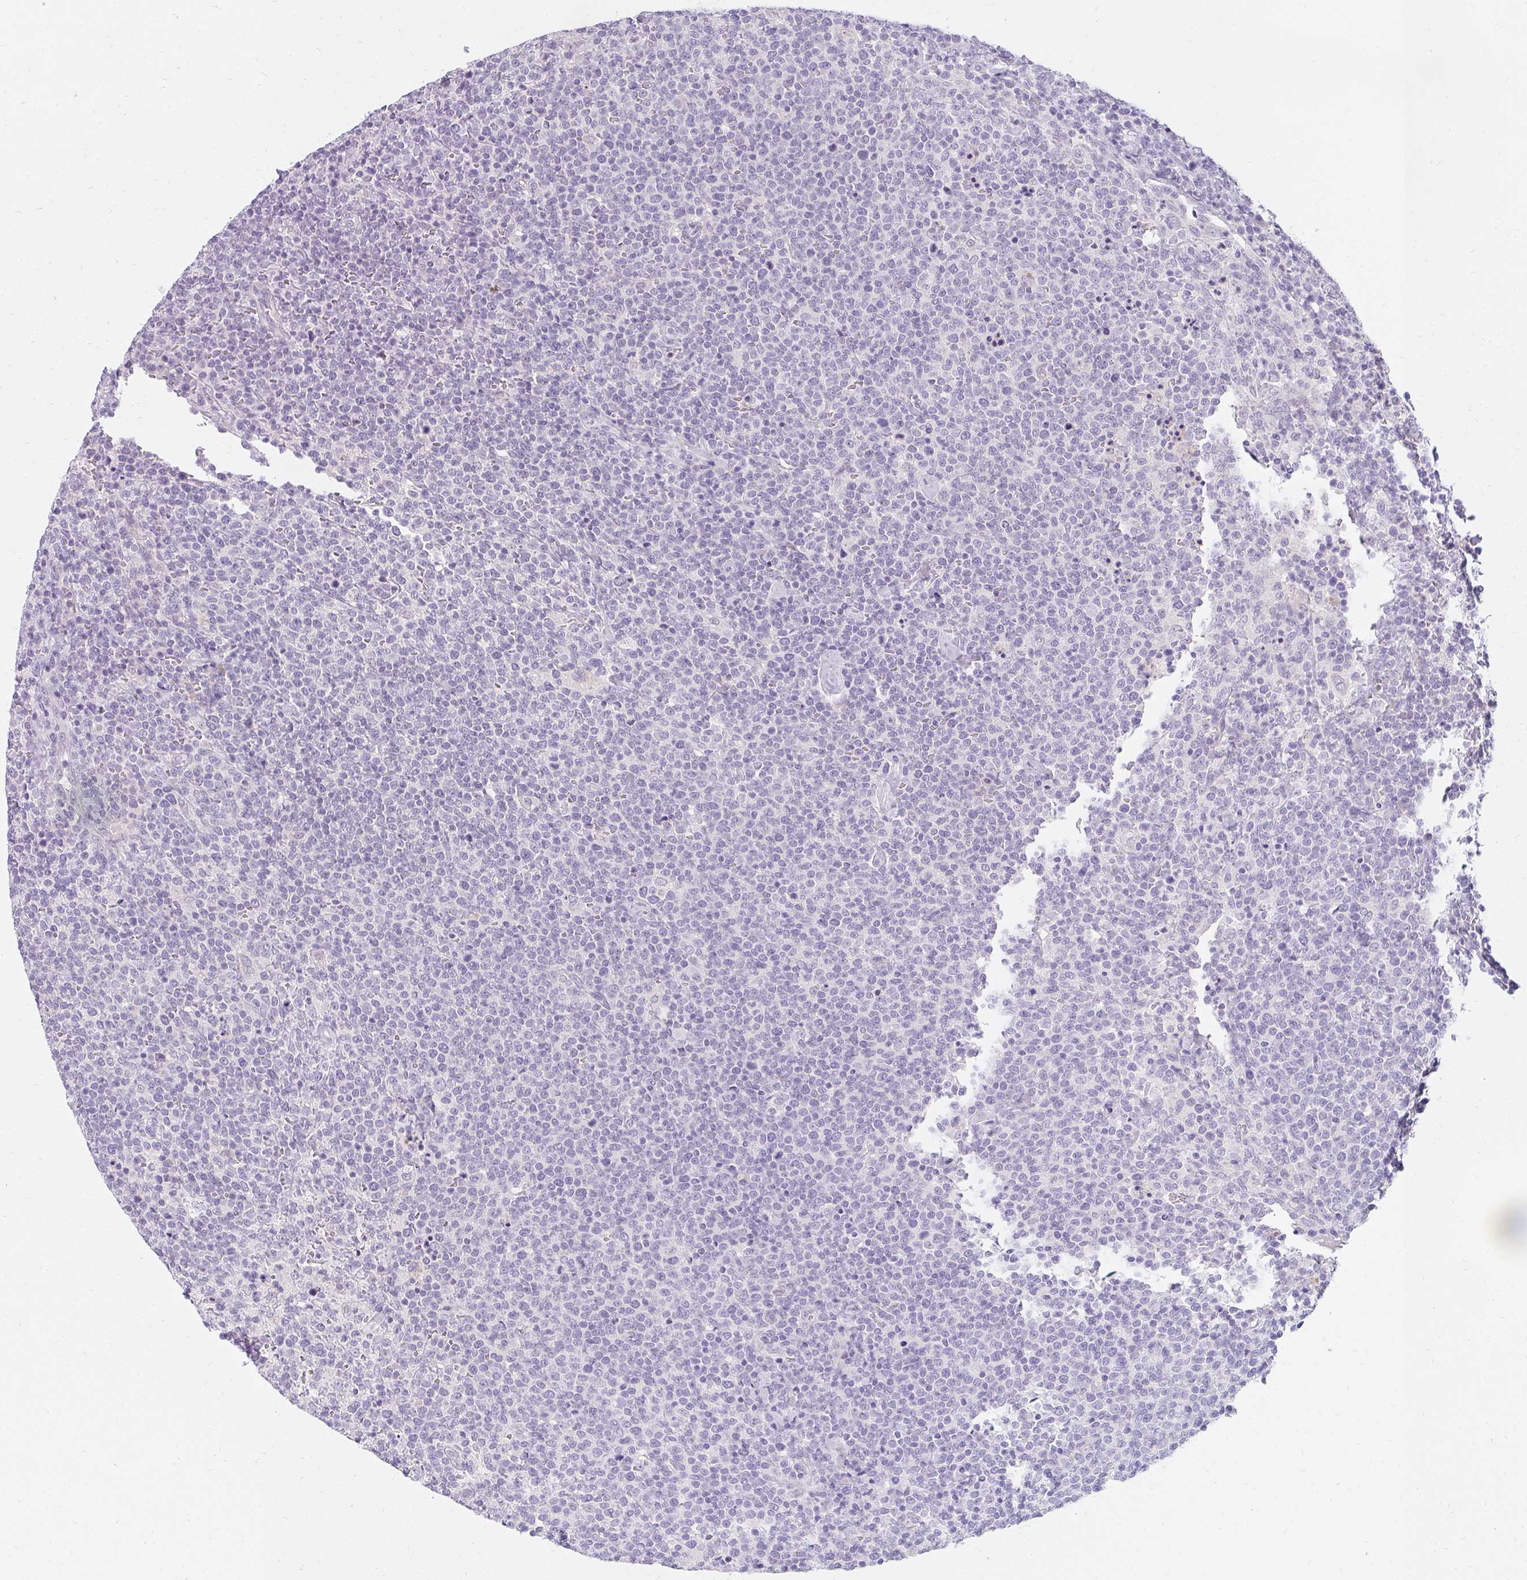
{"staining": {"intensity": "negative", "quantity": "none", "location": "none"}, "tissue": "lymphoma", "cell_type": "Tumor cells", "image_type": "cancer", "snomed": [{"axis": "morphology", "description": "Malignant lymphoma, non-Hodgkin's type, High grade"}, {"axis": "topography", "description": "Lymph node"}], "caption": "Immunohistochemistry photomicrograph of neoplastic tissue: lymphoma stained with DAB (3,3'-diaminobenzidine) exhibits no significant protein staining in tumor cells.", "gene": "PPP1R3G", "patient": {"sex": "male", "age": 61}}